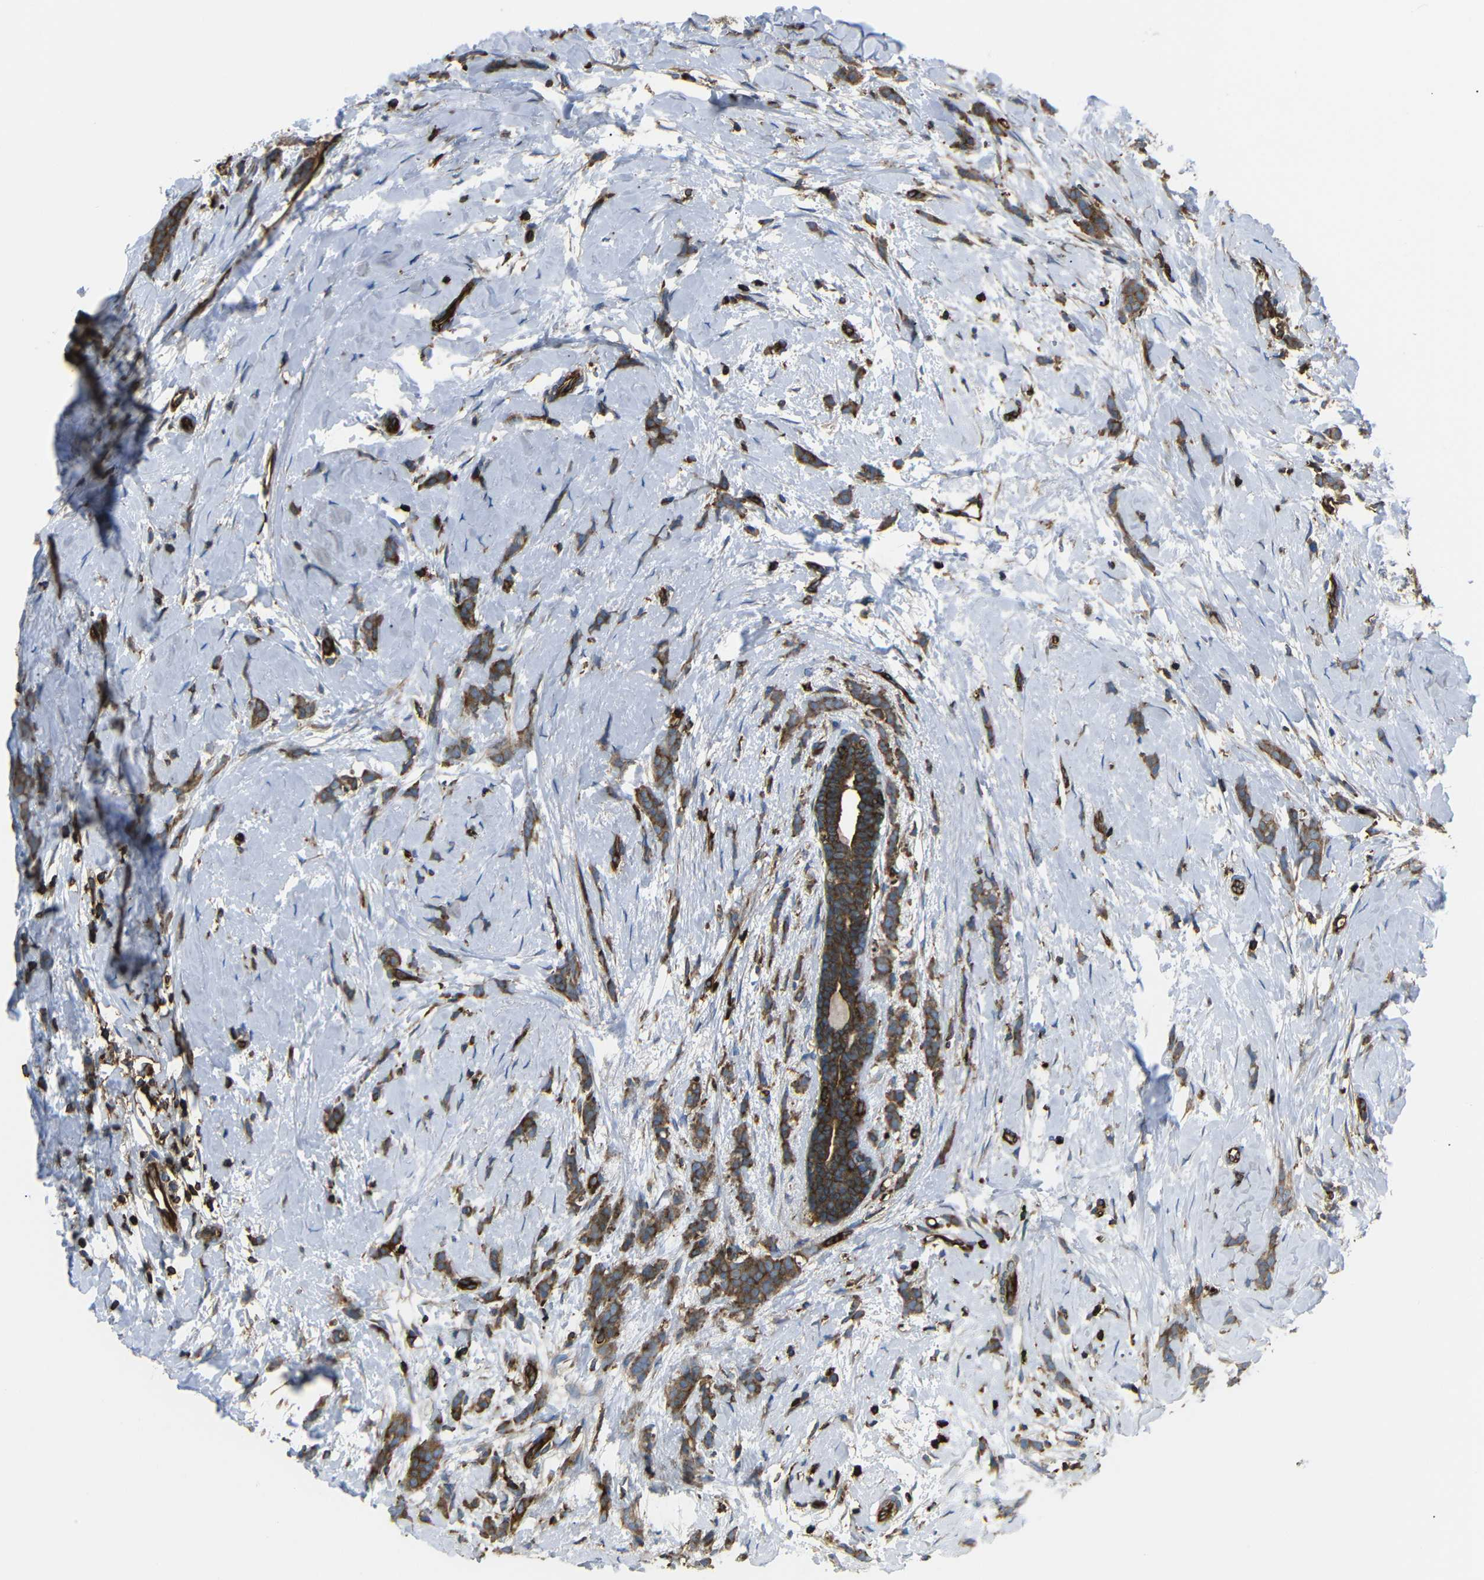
{"staining": {"intensity": "moderate", "quantity": ">75%", "location": "cytoplasmic/membranous"}, "tissue": "breast cancer", "cell_type": "Tumor cells", "image_type": "cancer", "snomed": [{"axis": "morphology", "description": "Lobular carcinoma, in situ"}, {"axis": "morphology", "description": "Lobular carcinoma"}, {"axis": "topography", "description": "Breast"}], "caption": "Tumor cells demonstrate medium levels of moderate cytoplasmic/membranous staining in approximately >75% of cells in lobular carcinoma (breast).", "gene": "ARHGEF1", "patient": {"sex": "female", "age": 41}}